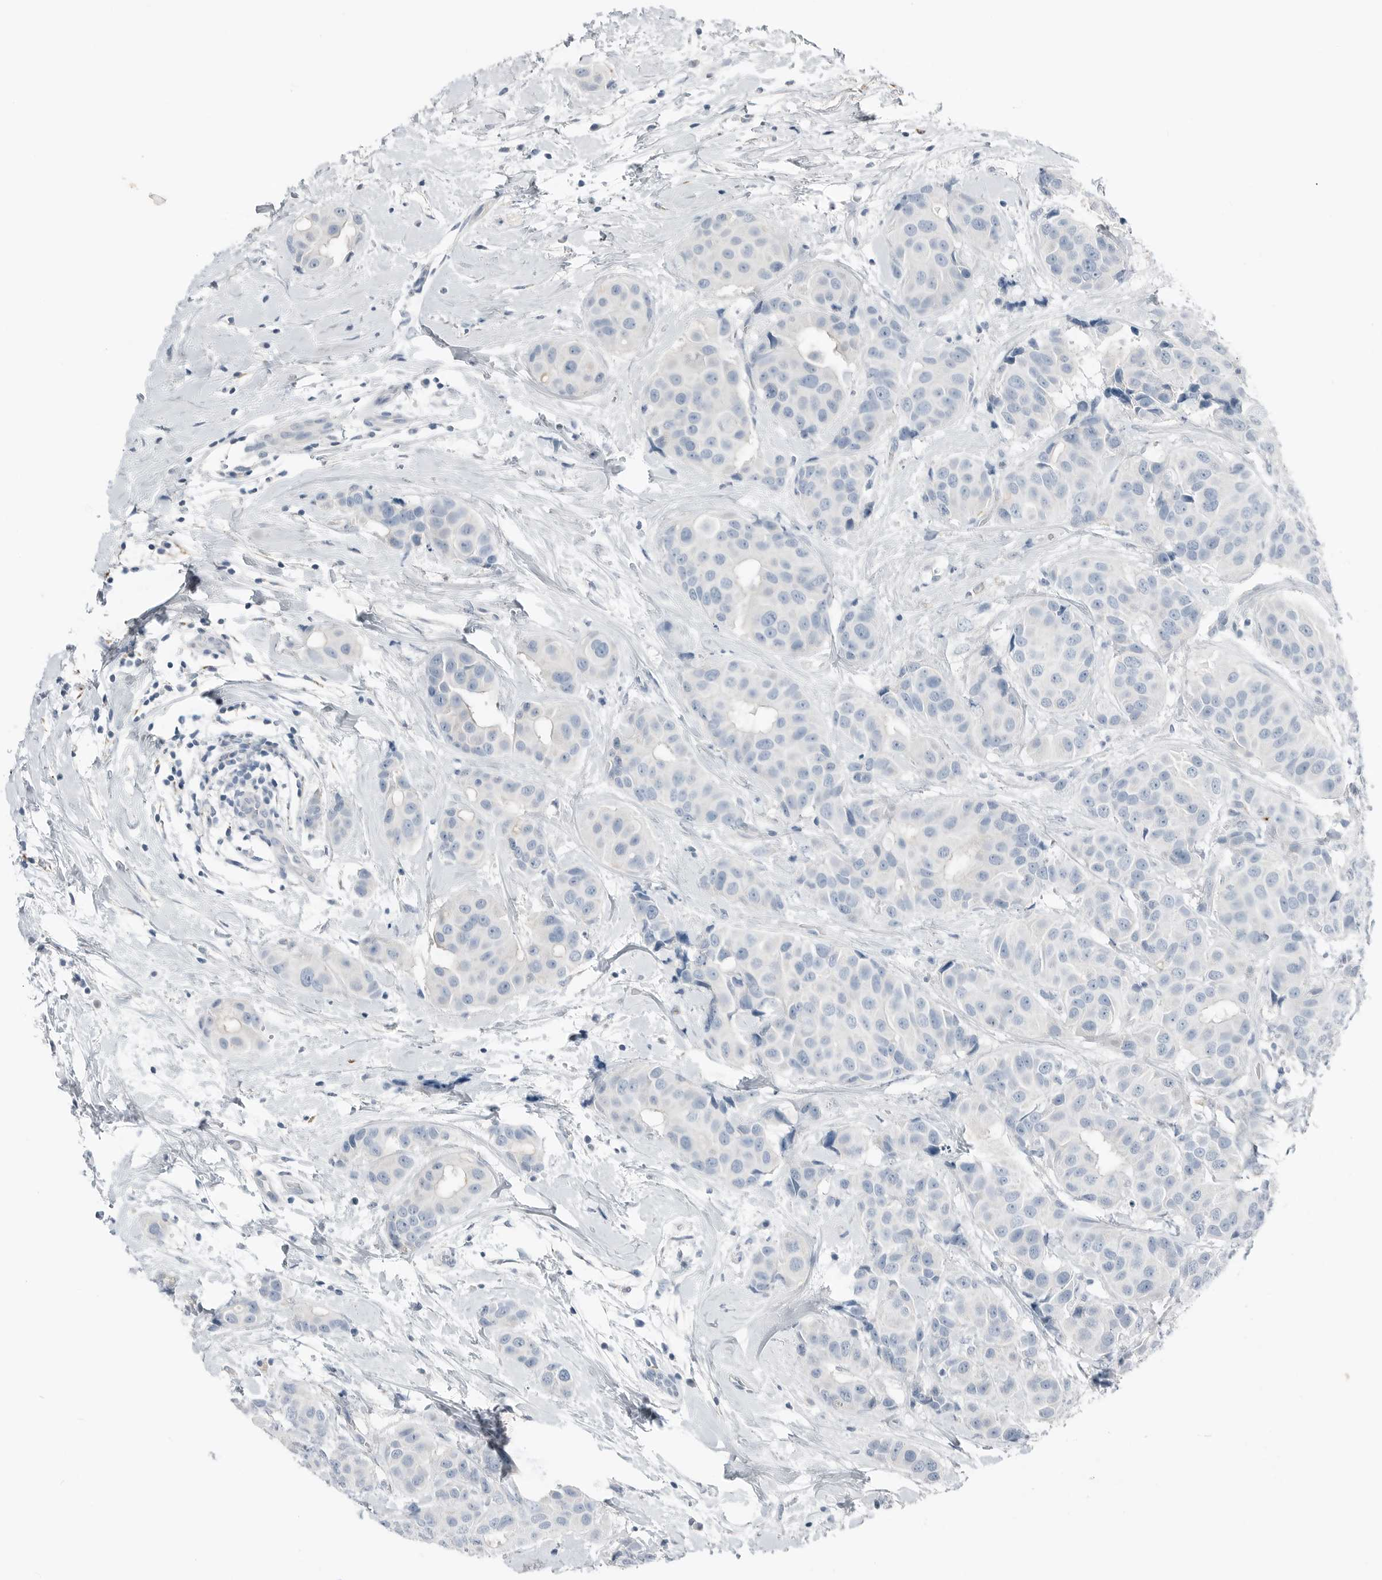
{"staining": {"intensity": "negative", "quantity": "none", "location": "none"}, "tissue": "breast cancer", "cell_type": "Tumor cells", "image_type": "cancer", "snomed": [{"axis": "morphology", "description": "Normal tissue, NOS"}, {"axis": "morphology", "description": "Duct carcinoma"}, {"axis": "topography", "description": "Breast"}], "caption": "An immunohistochemistry (IHC) micrograph of breast cancer is shown. There is no staining in tumor cells of breast cancer.", "gene": "SERPINB7", "patient": {"sex": "female", "age": 39}}